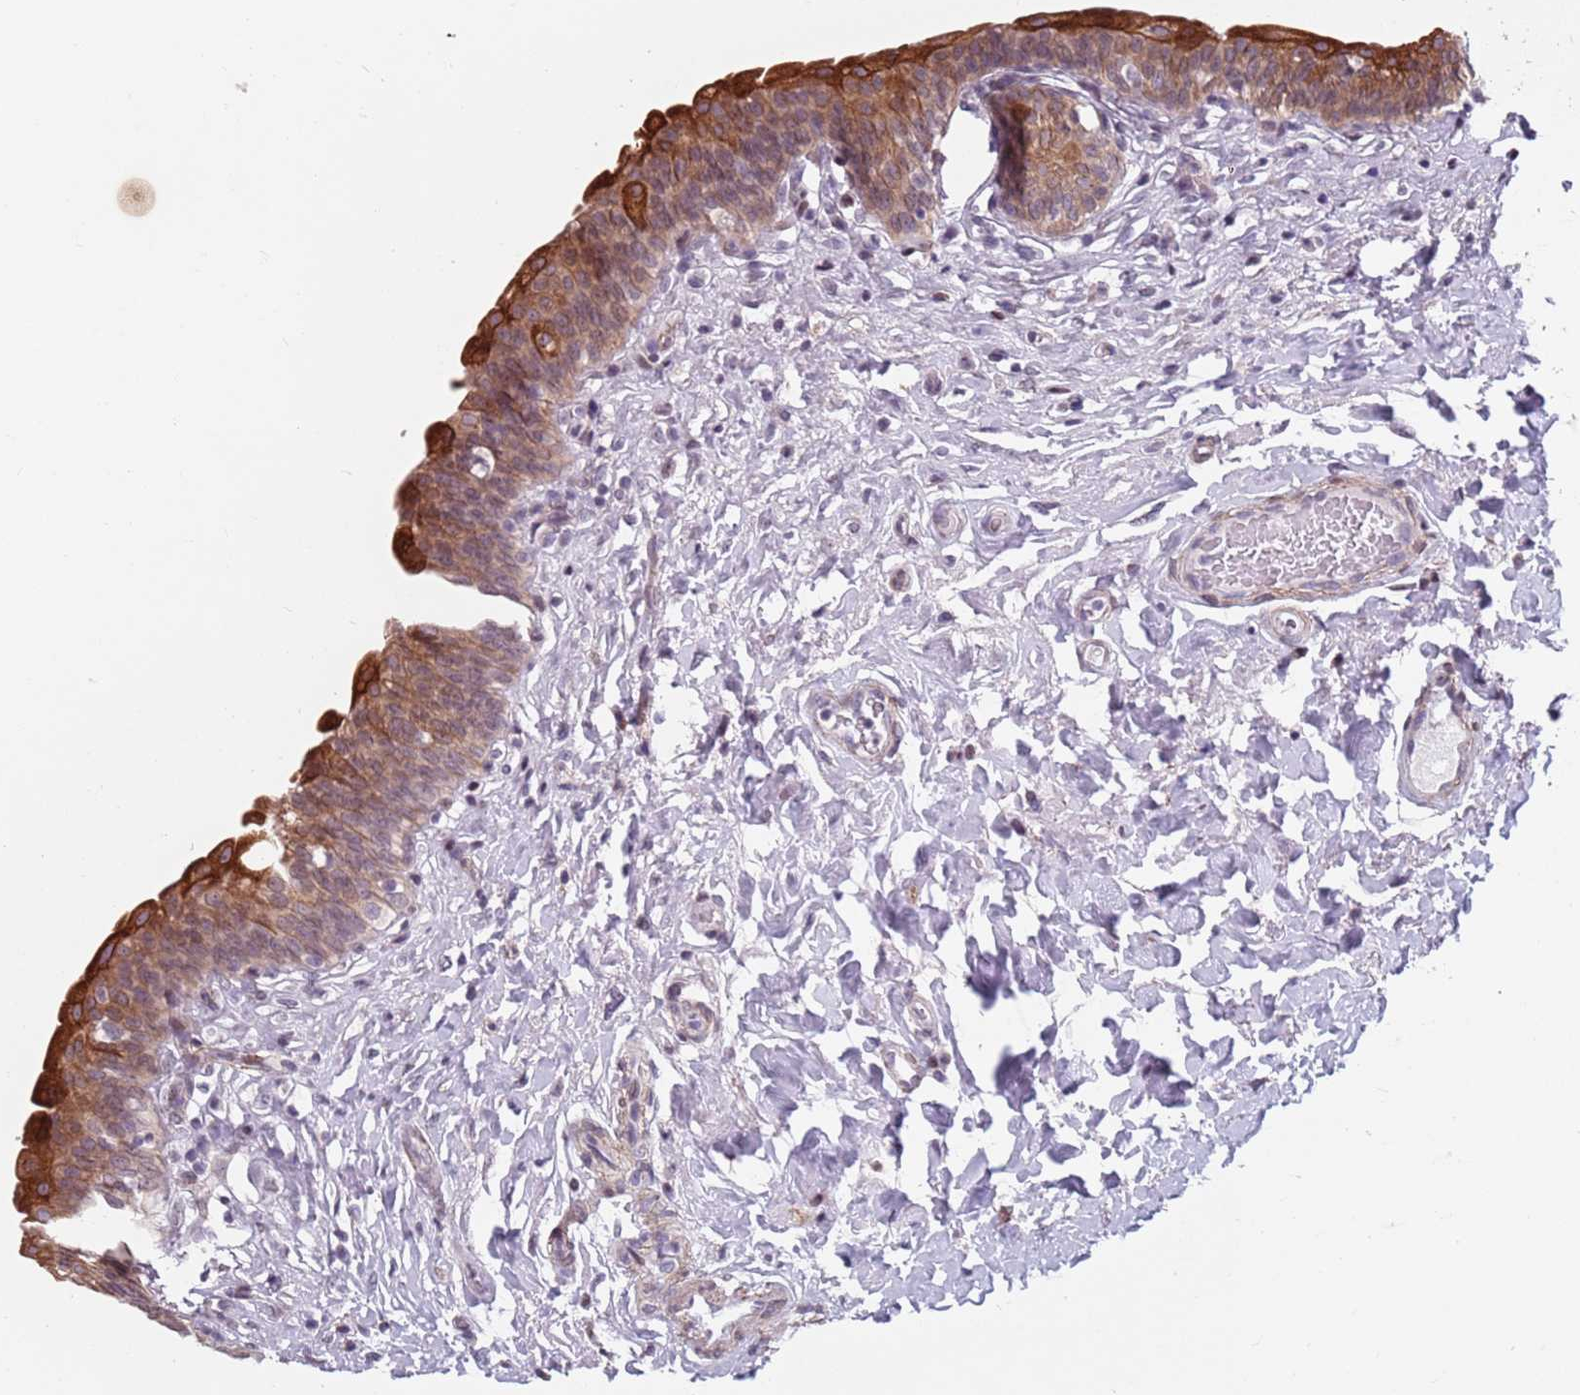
{"staining": {"intensity": "strong", "quantity": "25%-75%", "location": "cytoplasmic/membranous"}, "tissue": "urinary bladder", "cell_type": "Urothelial cells", "image_type": "normal", "snomed": [{"axis": "morphology", "description": "Normal tissue, NOS"}, {"axis": "topography", "description": "Urinary bladder"}], "caption": "This image shows IHC staining of benign human urinary bladder, with high strong cytoplasmic/membranous positivity in about 25%-75% of urothelial cells.", "gene": "TMC4", "patient": {"sex": "male", "age": 83}}